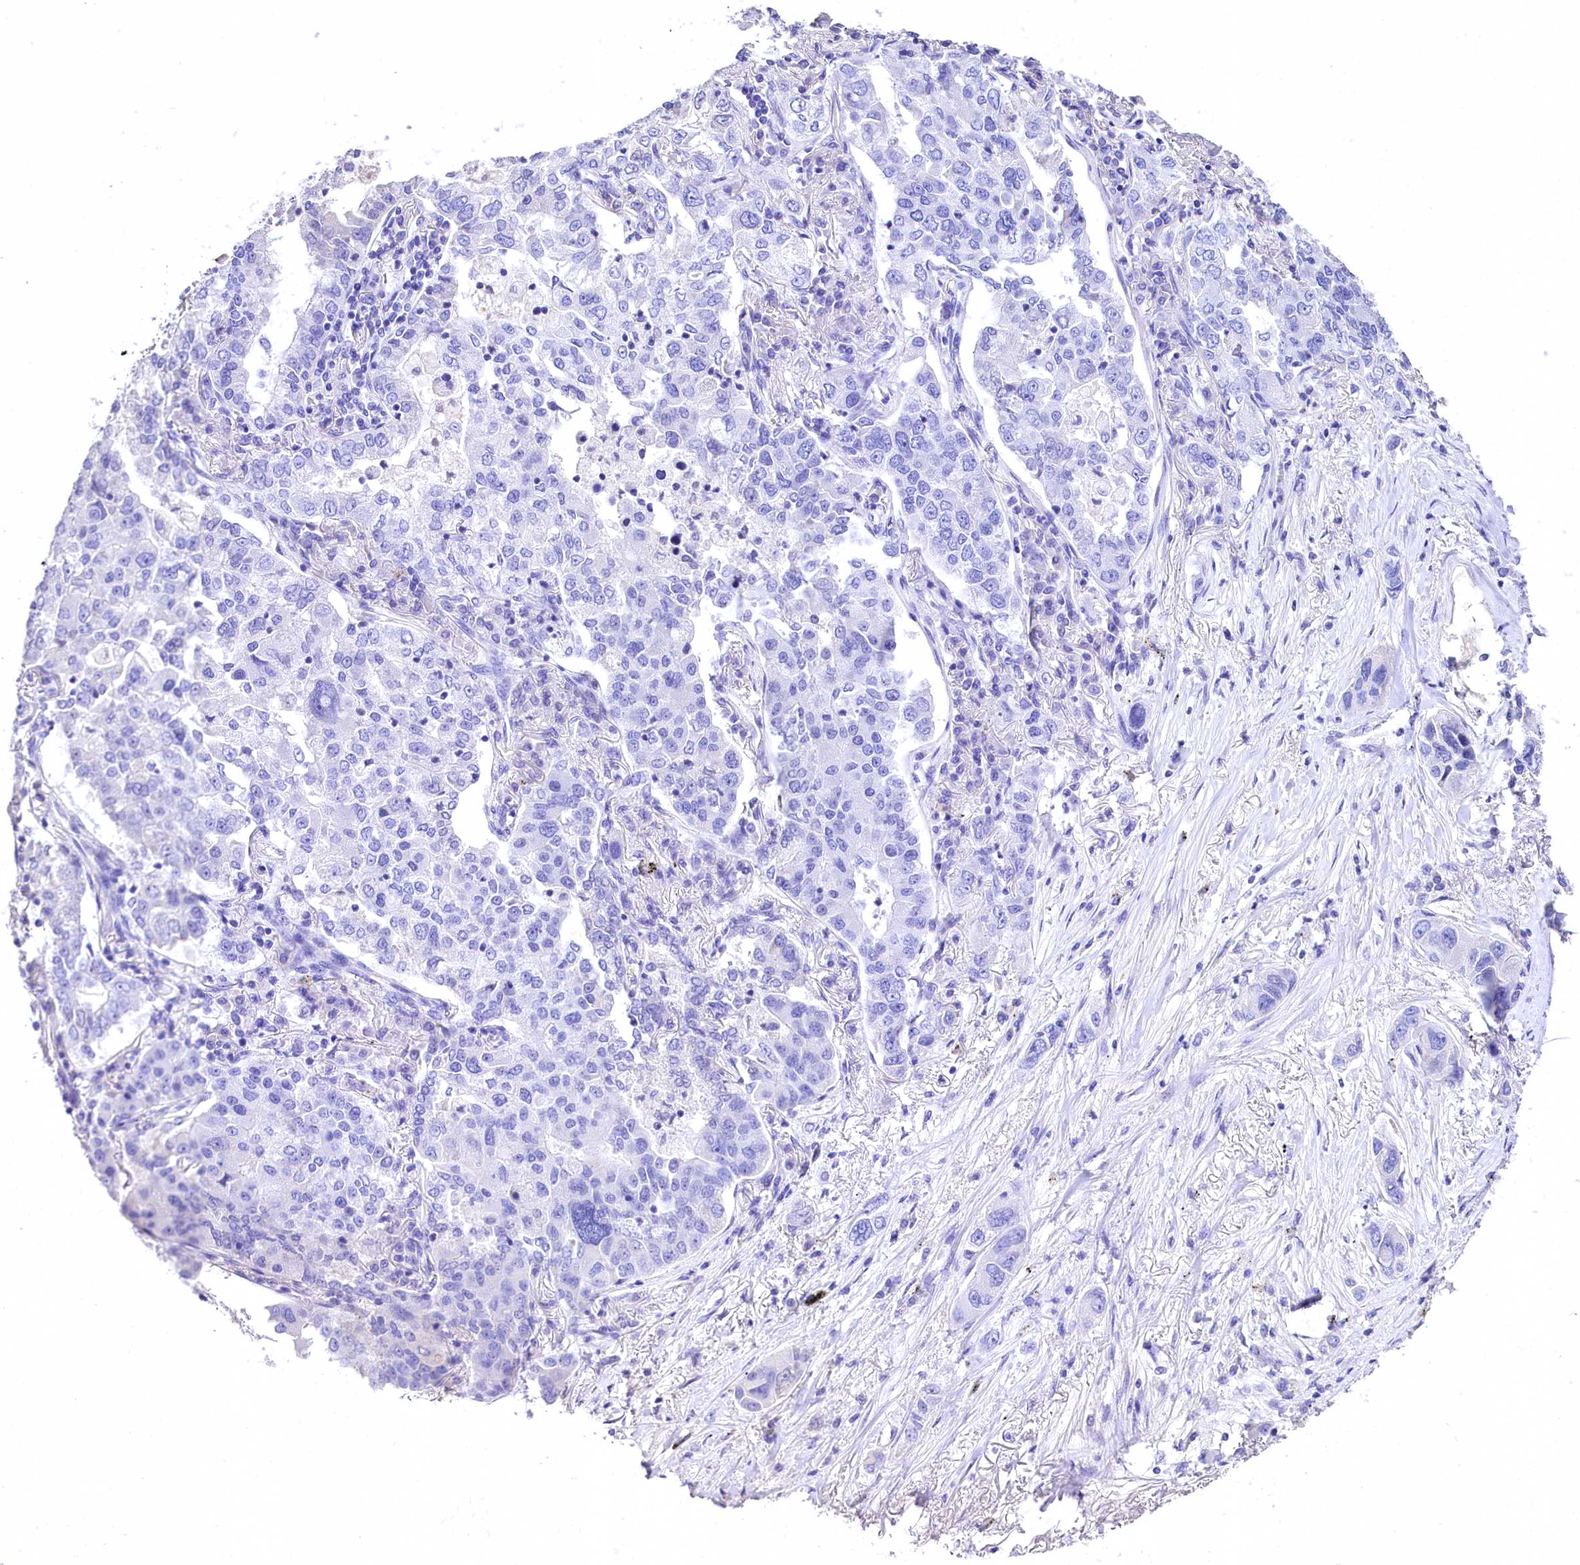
{"staining": {"intensity": "negative", "quantity": "none", "location": "none"}, "tissue": "lung cancer", "cell_type": "Tumor cells", "image_type": "cancer", "snomed": [{"axis": "morphology", "description": "Adenocarcinoma, NOS"}, {"axis": "topography", "description": "Lung"}], "caption": "DAB (3,3'-diaminobenzidine) immunohistochemical staining of human lung cancer reveals no significant staining in tumor cells.", "gene": "A2ML1", "patient": {"sex": "male", "age": 49}}